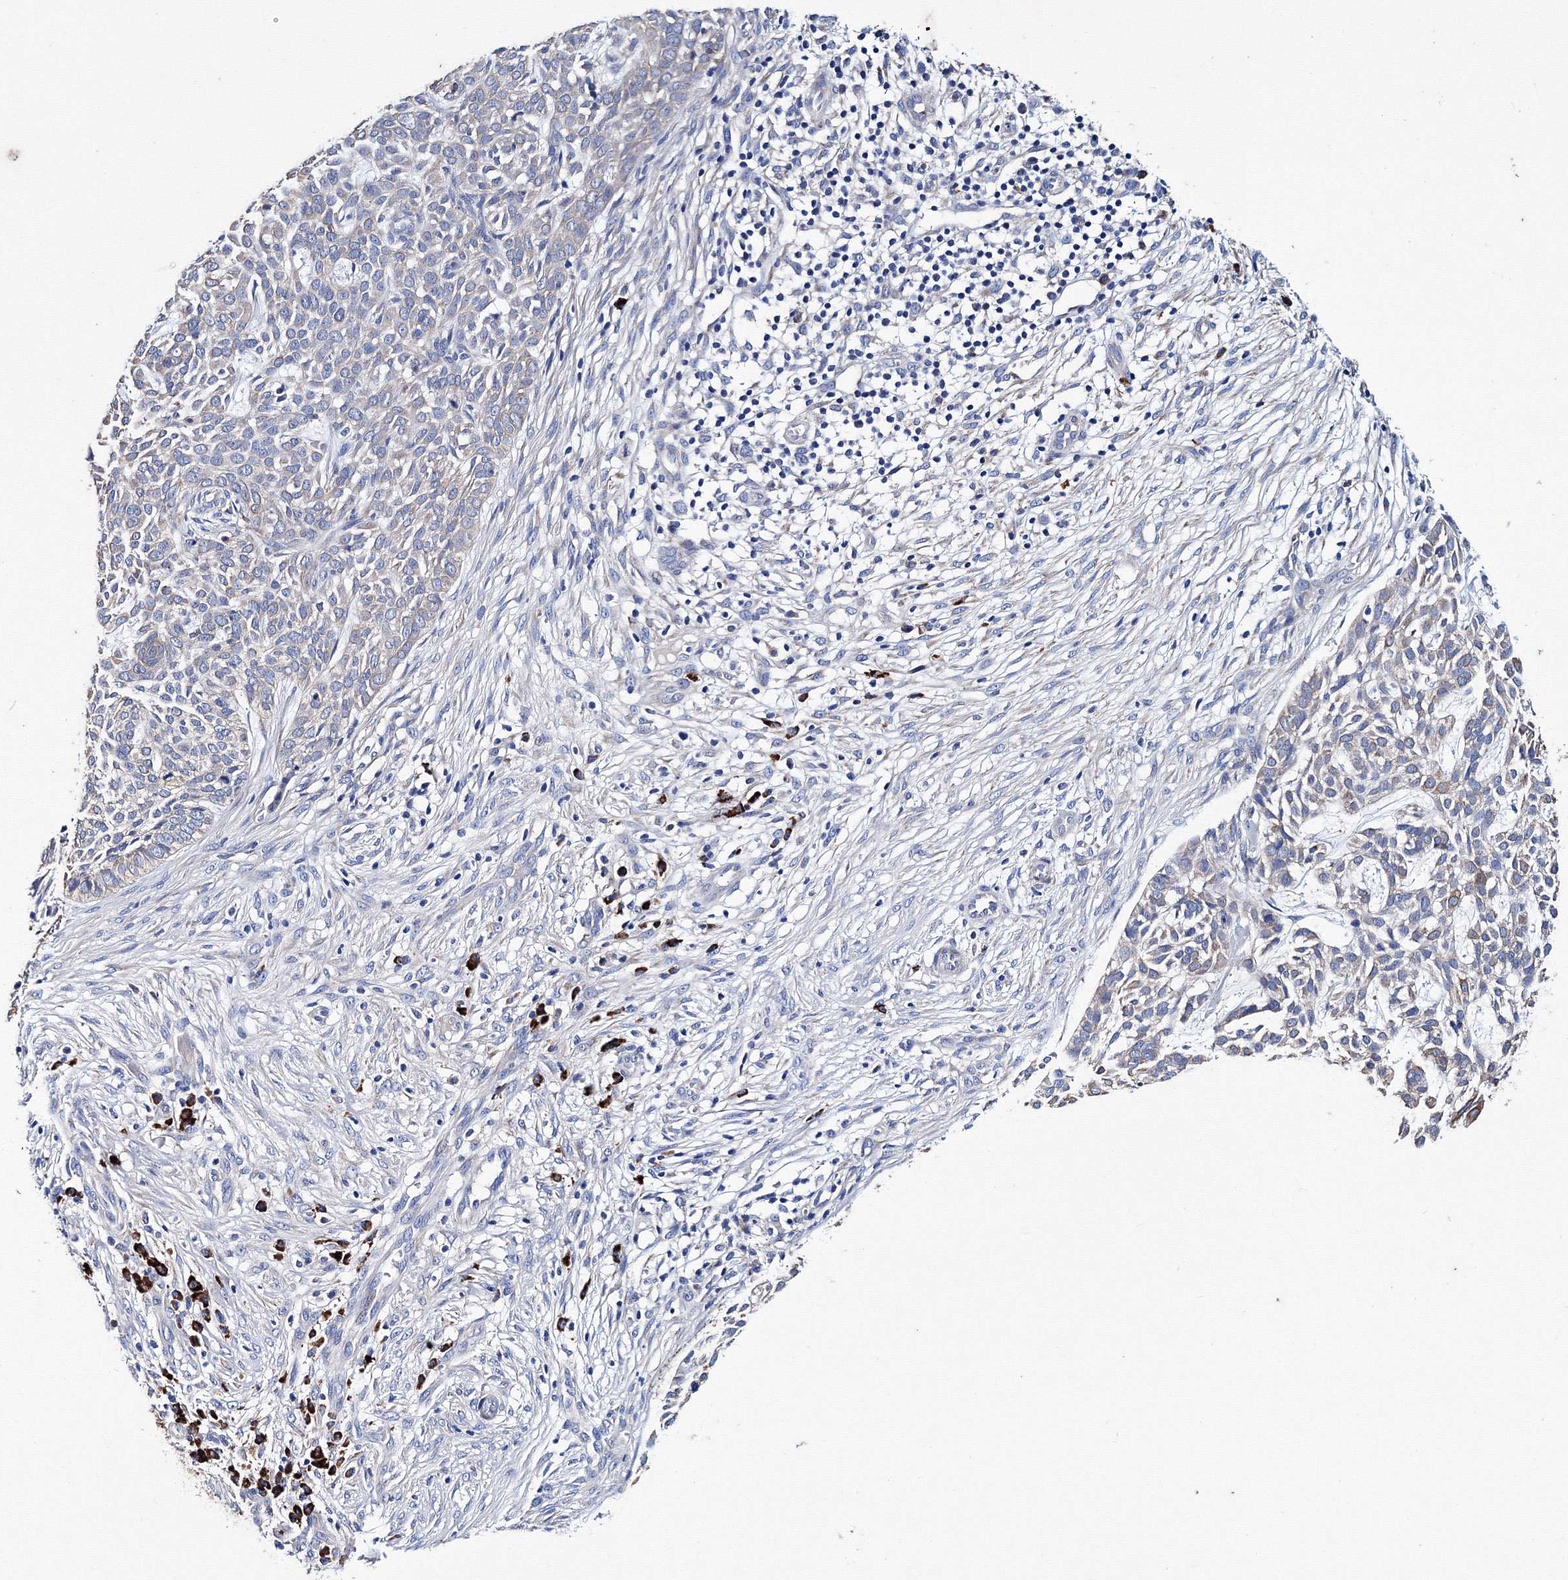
{"staining": {"intensity": "negative", "quantity": "none", "location": "none"}, "tissue": "skin cancer", "cell_type": "Tumor cells", "image_type": "cancer", "snomed": [{"axis": "morphology", "description": "Basal cell carcinoma"}, {"axis": "topography", "description": "Skin"}], "caption": "Tumor cells show no significant protein expression in basal cell carcinoma (skin).", "gene": "TRPM2", "patient": {"sex": "female", "age": 64}}